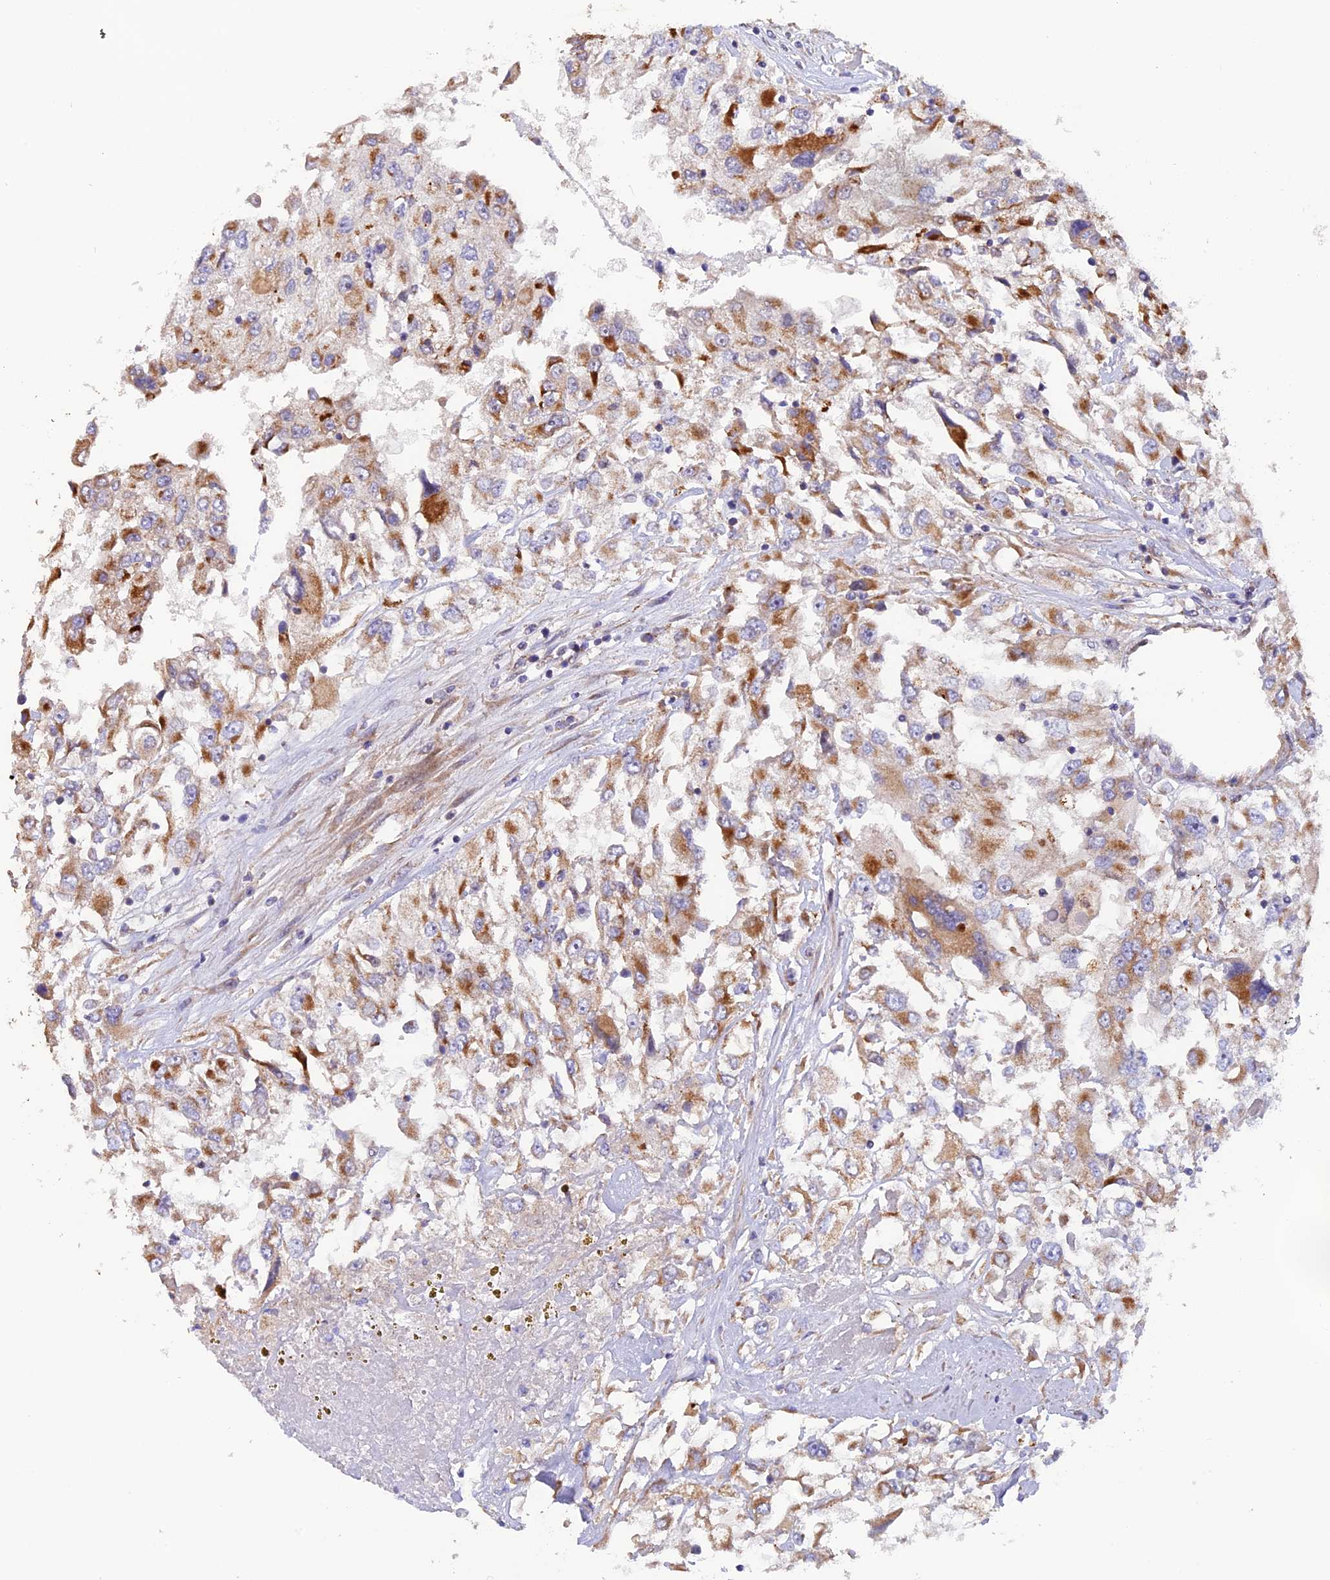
{"staining": {"intensity": "moderate", "quantity": "25%-75%", "location": "cytoplasmic/membranous"}, "tissue": "renal cancer", "cell_type": "Tumor cells", "image_type": "cancer", "snomed": [{"axis": "morphology", "description": "Adenocarcinoma, NOS"}, {"axis": "topography", "description": "Kidney"}], "caption": "This image shows renal cancer stained with immunohistochemistry (IHC) to label a protein in brown. The cytoplasmic/membranous of tumor cells show moderate positivity for the protein. Nuclei are counter-stained blue.", "gene": "DUS3L", "patient": {"sex": "female", "age": 52}}